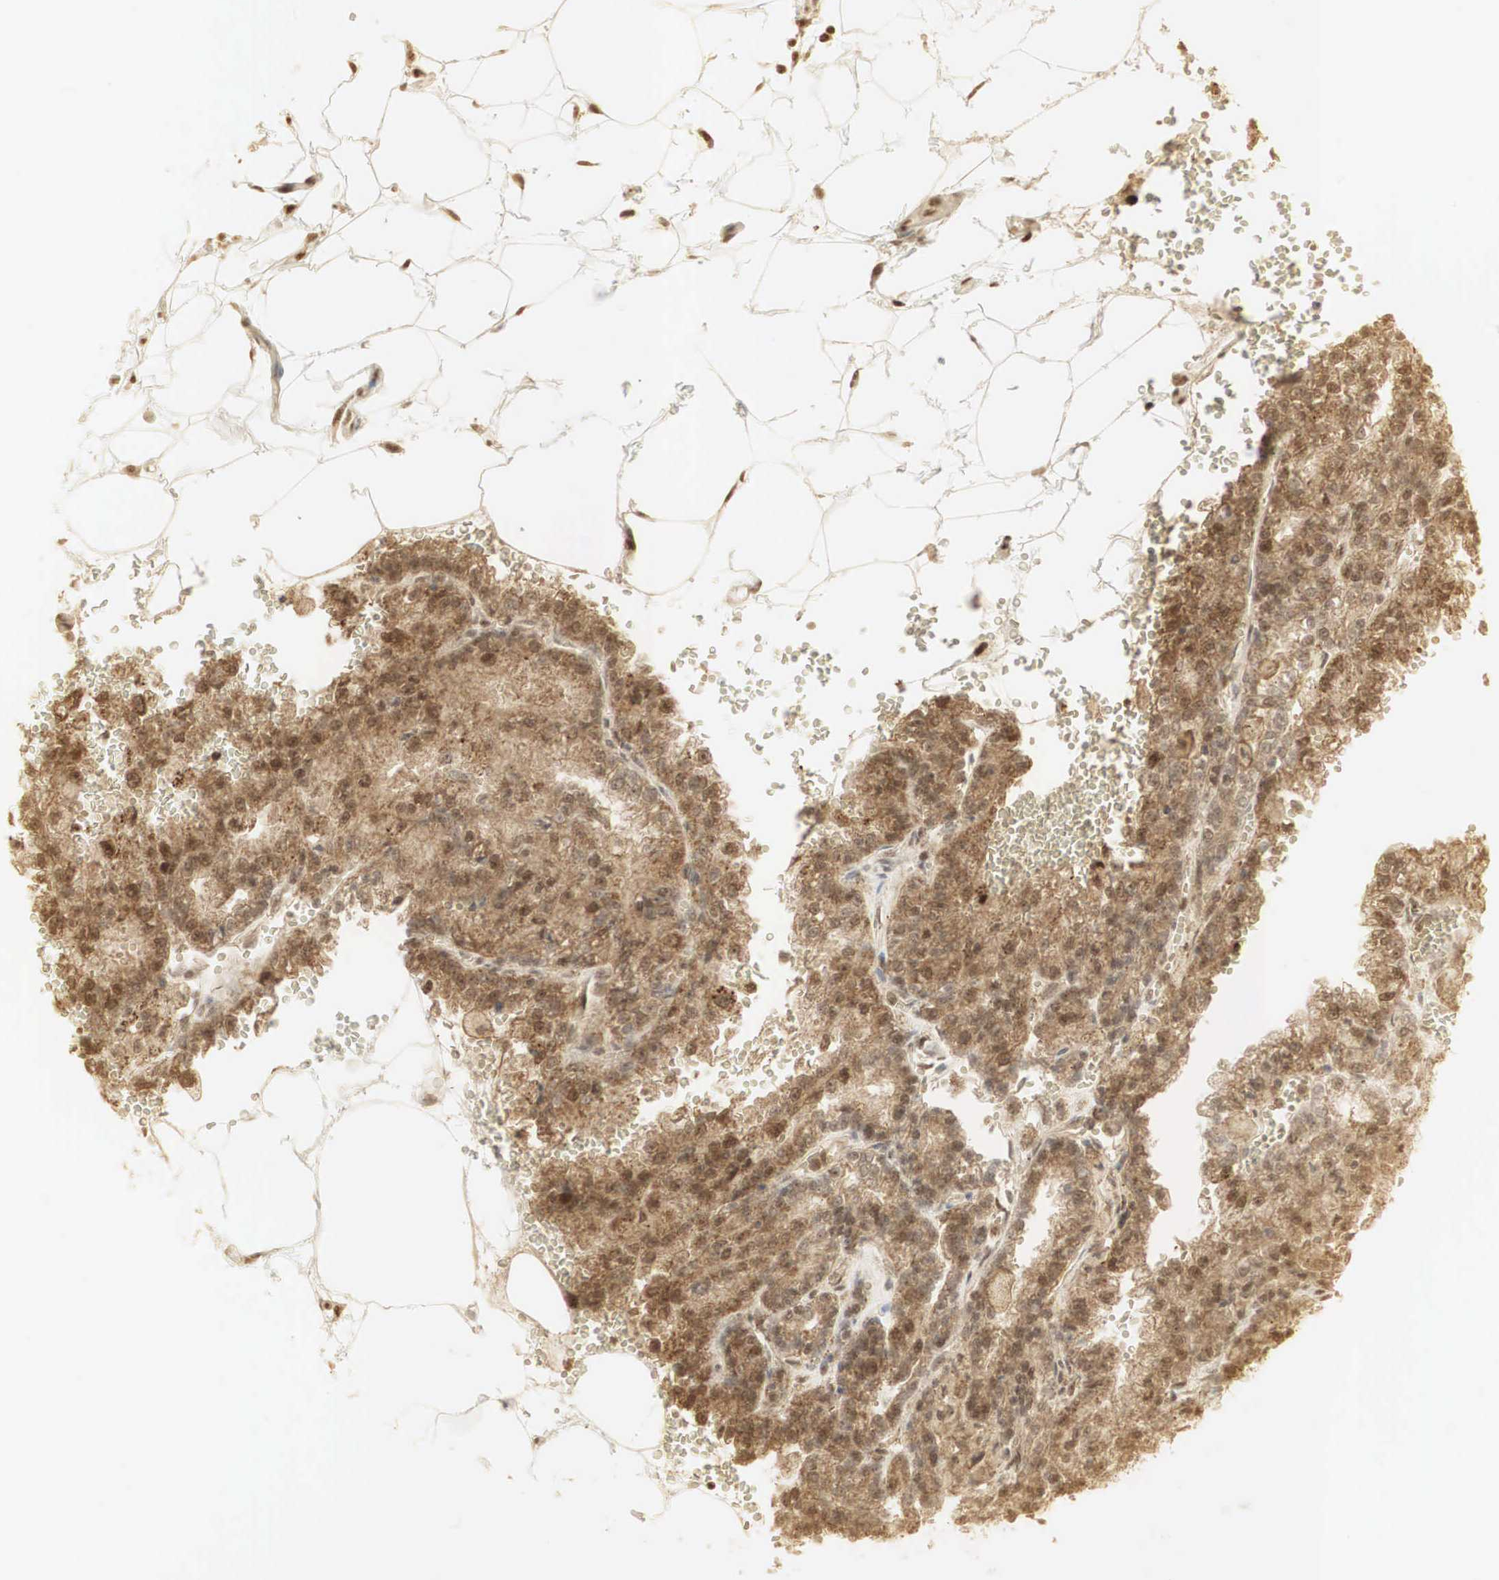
{"staining": {"intensity": "moderate", "quantity": ">75%", "location": "cytoplasmic/membranous,nuclear"}, "tissue": "renal cancer", "cell_type": "Tumor cells", "image_type": "cancer", "snomed": [{"axis": "morphology", "description": "Adenocarcinoma, NOS"}, {"axis": "topography", "description": "Kidney"}], "caption": "An image of human renal adenocarcinoma stained for a protein exhibits moderate cytoplasmic/membranous and nuclear brown staining in tumor cells.", "gene": "RNF113A", "patient": {"sex": "female", "age": 56}}